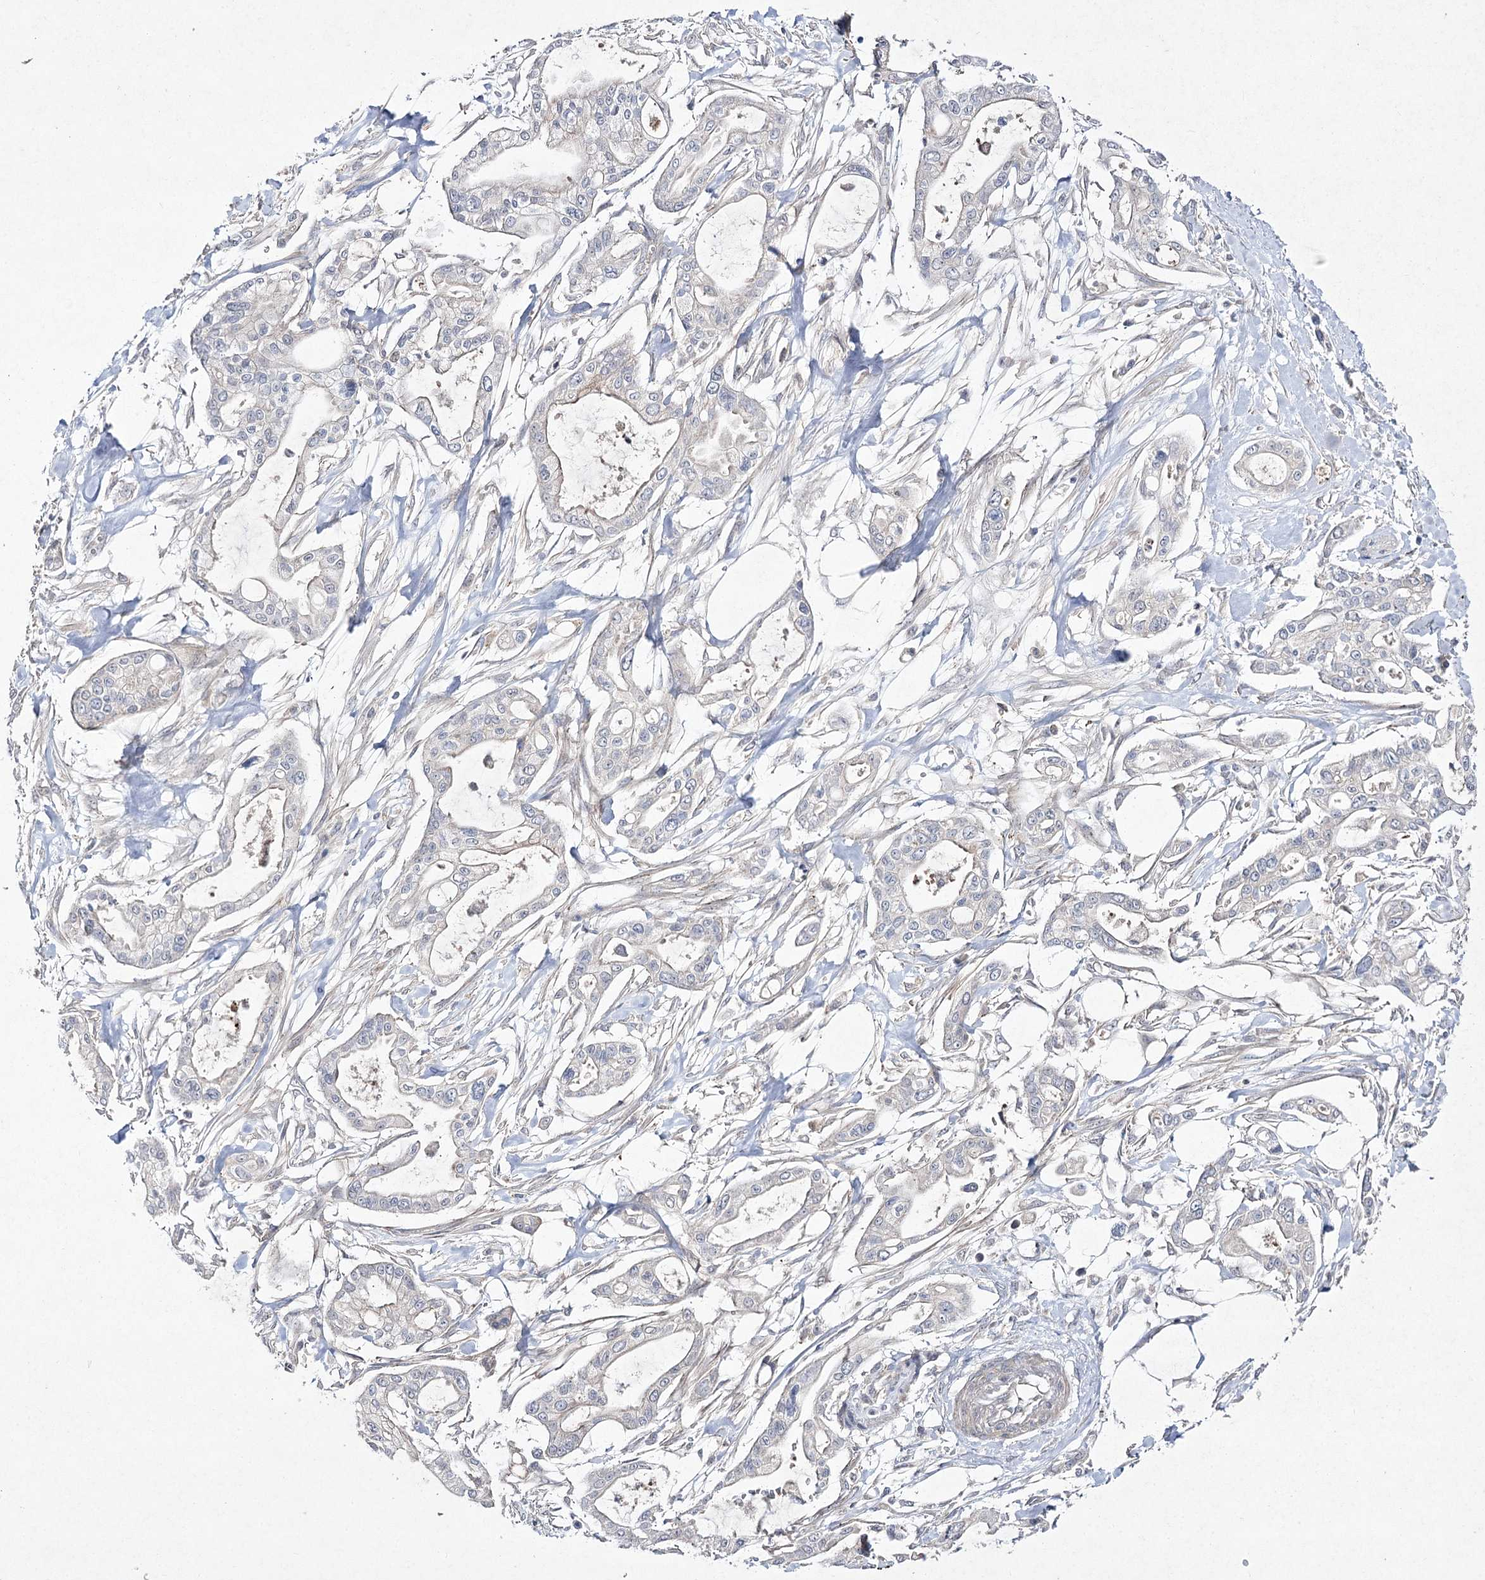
{"staining": {"intensity": "weak", "quantity": "<25%", "location": "cytoplasmic/membranous"}, "tissue": "pancreatic cancer", "cell_type": "Tumor cells", "image_type": "cancer", "snomed": [{"axis": "morphology", "description": "Adenocarcinoma, NOS"}, {"axis": "topography", "description": "Pancreas"}], "caption": "Pancreatic cancer was stained to show a protein in brown. There is no significant staining in tumor cells.", "gene": "FANCL", "patient": {"sex": "male", "age": 68}}